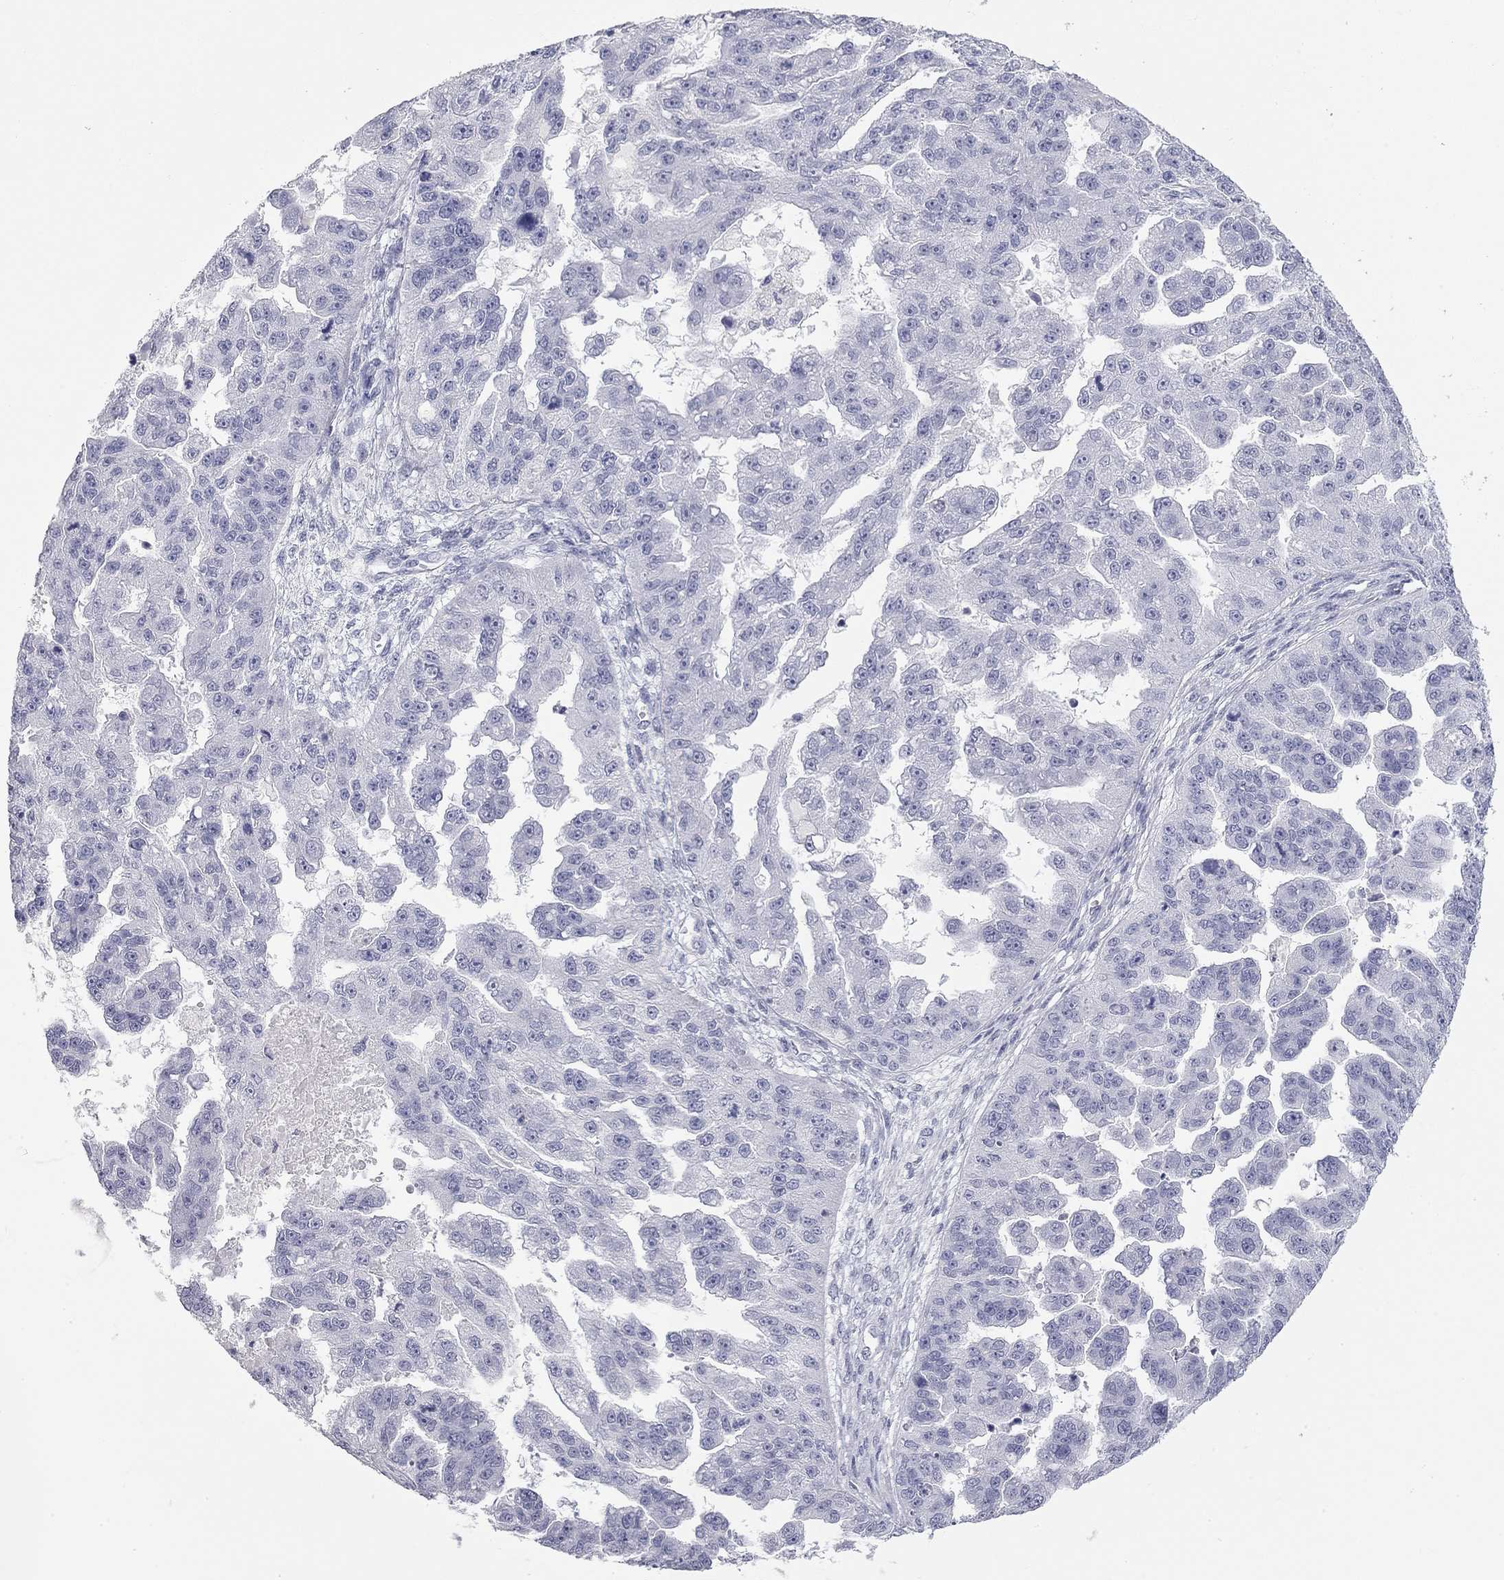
{"staining": {"intensity": "negative", "quantity": "none", "location": "none"}, "tissue": "ovarian cancer", "cell_type": "Tumor cells", "image_type": "cancer", "snomed": [{"axis": "morphology", "description": "Cystadenocarcinoma, serous, NOS"}, {"axis": "topography", "description": "Ovary"}], "caption": "This is a micrograph of immunohistochemistry (IHC) staining of ovarian cancer, which shows no expression in tumor cells.", "gene": "AK8", "patient": {"sex": "female", "age": 58}}